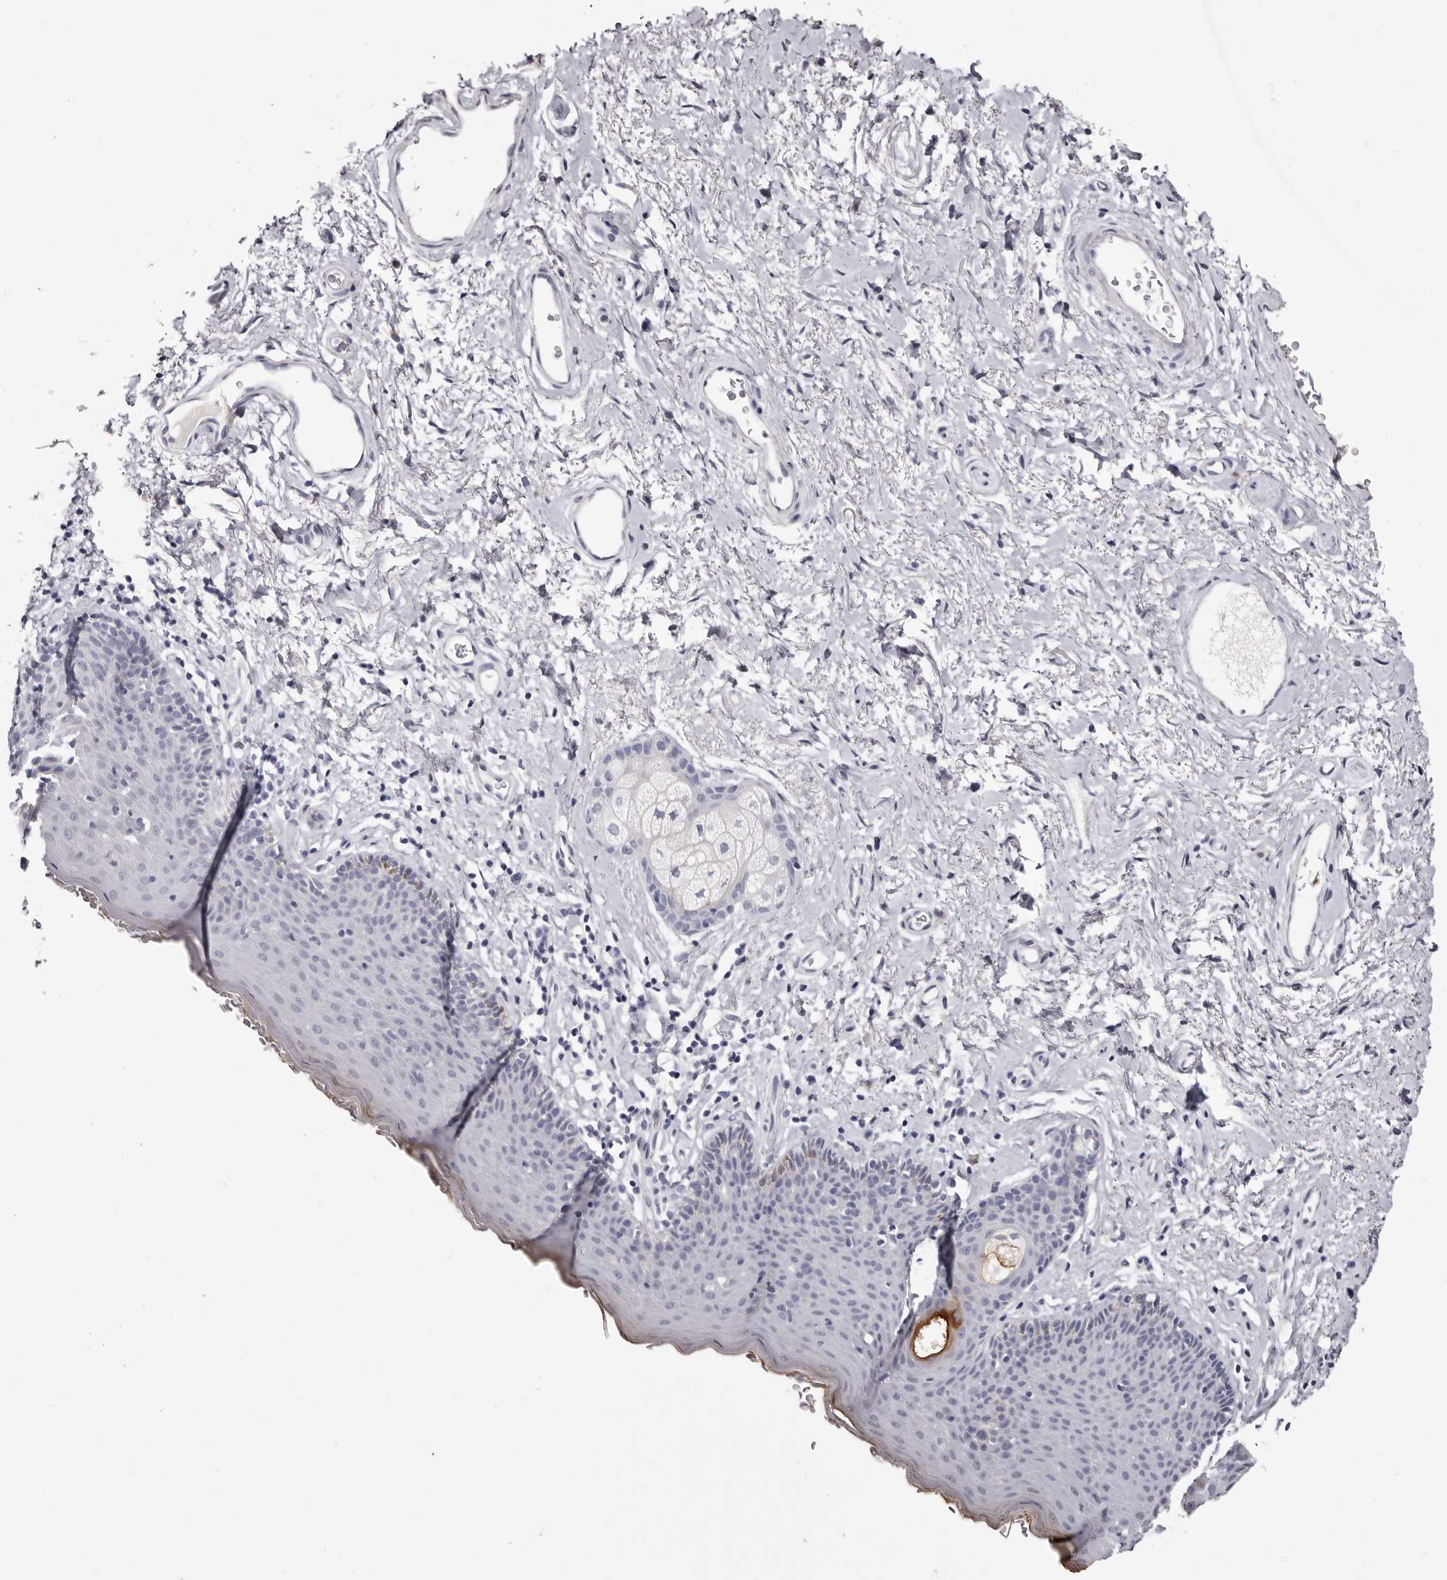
{"staining": {"intensity": "negative", "quantity": "none", "location": "none"}, "tissue": "skin", "cell_type": "Epidermal cells", "image_type": "normal", "snomed": [{"axis": "morphology", "description": "Normal tissue, NOS"}, {"axis": "topography", "description": "Vulva"}], "caption": "This photomicrograph is of benign skin stained with immunohistochemistry to label a protein in brown with the nuclei are counter-stained blue. There is no staining in epidermal cells. Brightfield microscopy of immunohistochemistry stained with DAB (brown) and hematoxylin (blue), captured at high magnification.", "gene": "CA6", "patient": {"sex": "female", "age": 66}}